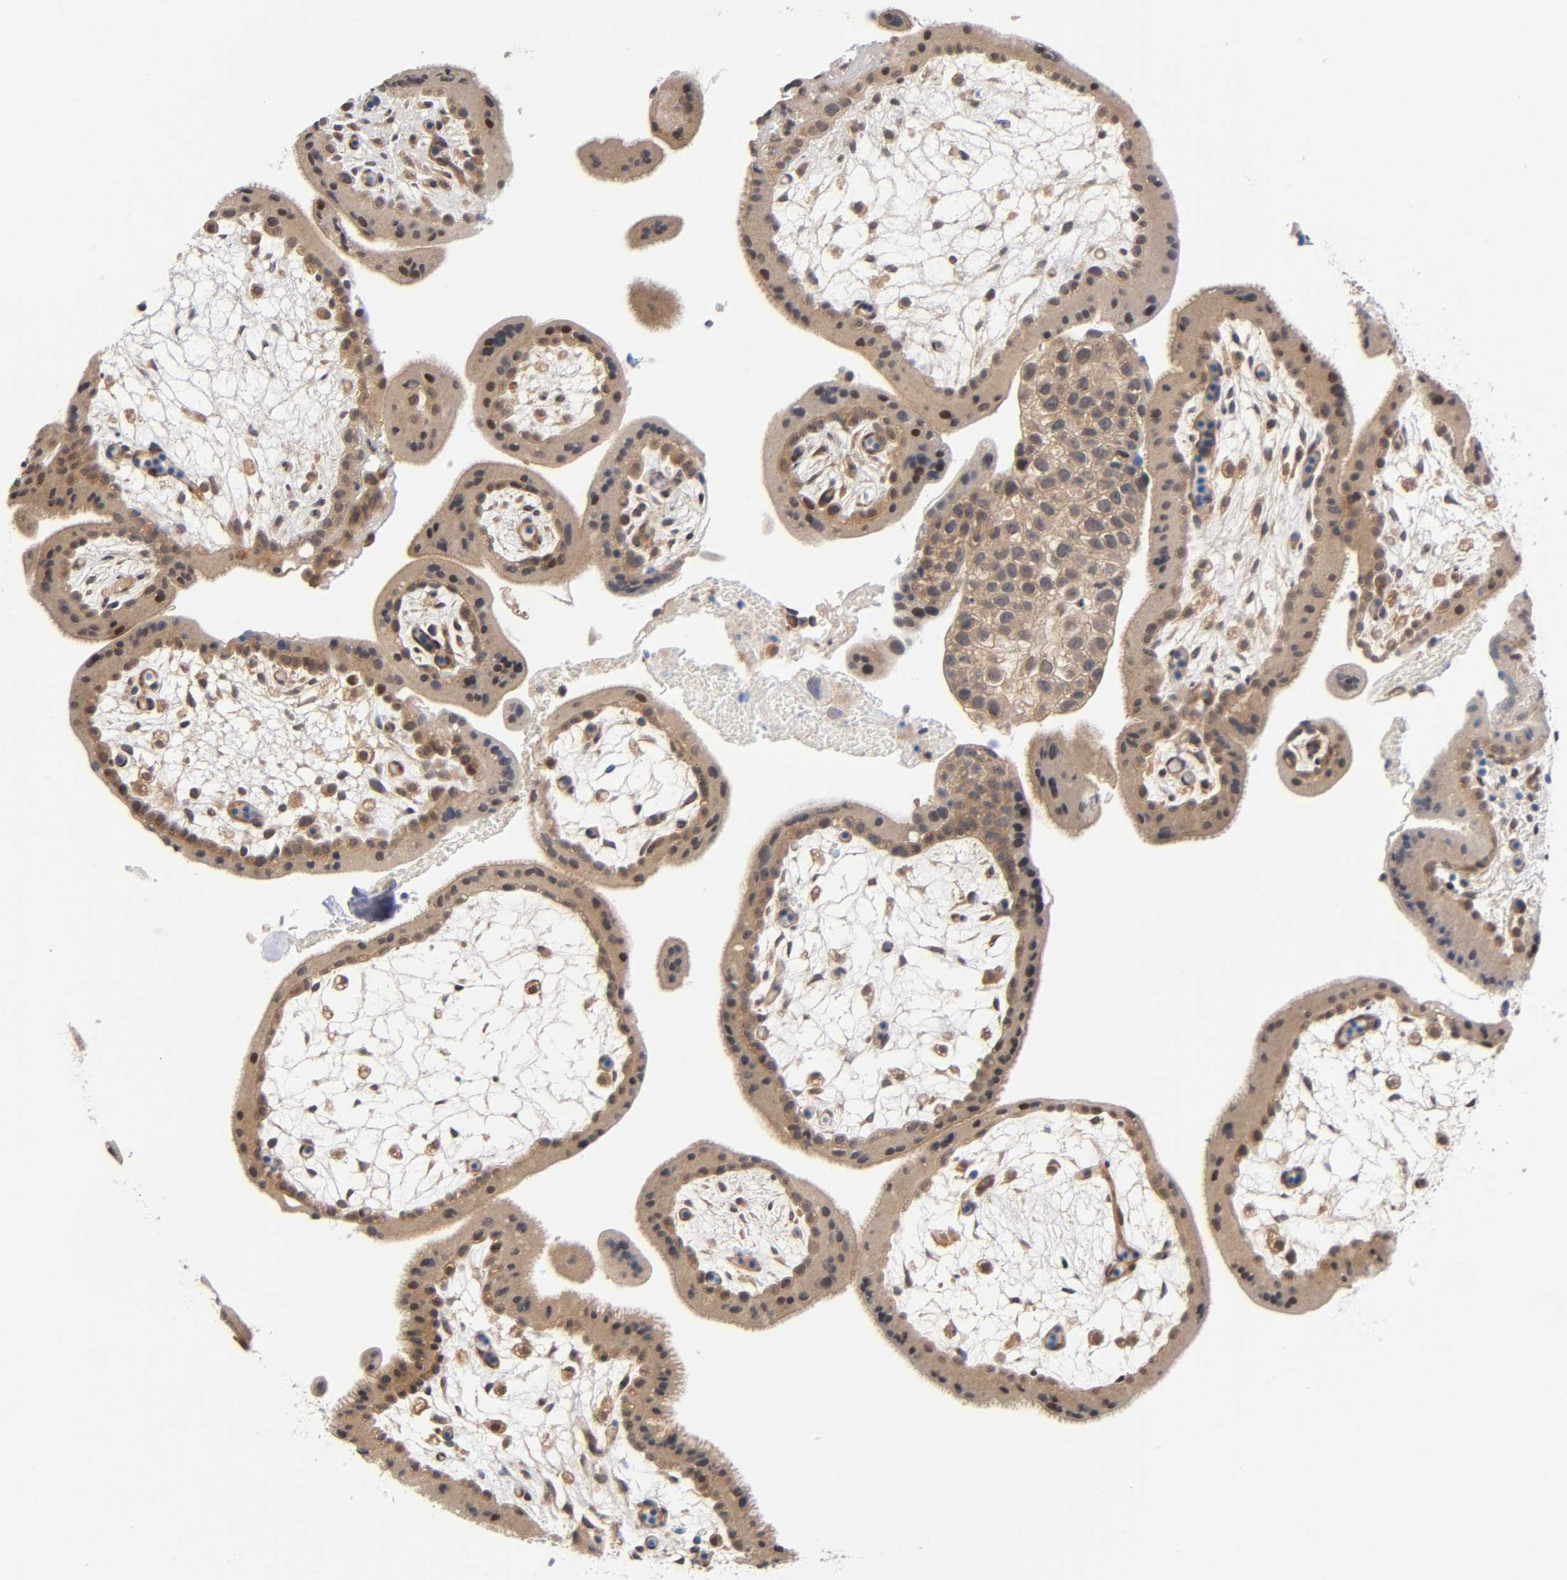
{"staining": {"intensity": "weak", "quantity": ">75%", "location": "cytoplasmic/membranous"}, "tissue": "placenta", "cell_type": "Trophoblastic cells", "image_type": "normal", "snomed": [{"axis": "morphology", "description": "Normal tissue, NOS"}, {"axis": "topography", "description": "Placenta"}], "caption": "Protein staining by IHC reveals weak cytoplasmic/membranous positivity in approximately >75% of trophoblastic cells in unremarkable placenta. Nuclei are stained in blue.", "gene": "PRKAB1", "patient": {"sex": "female", "age": 35}}